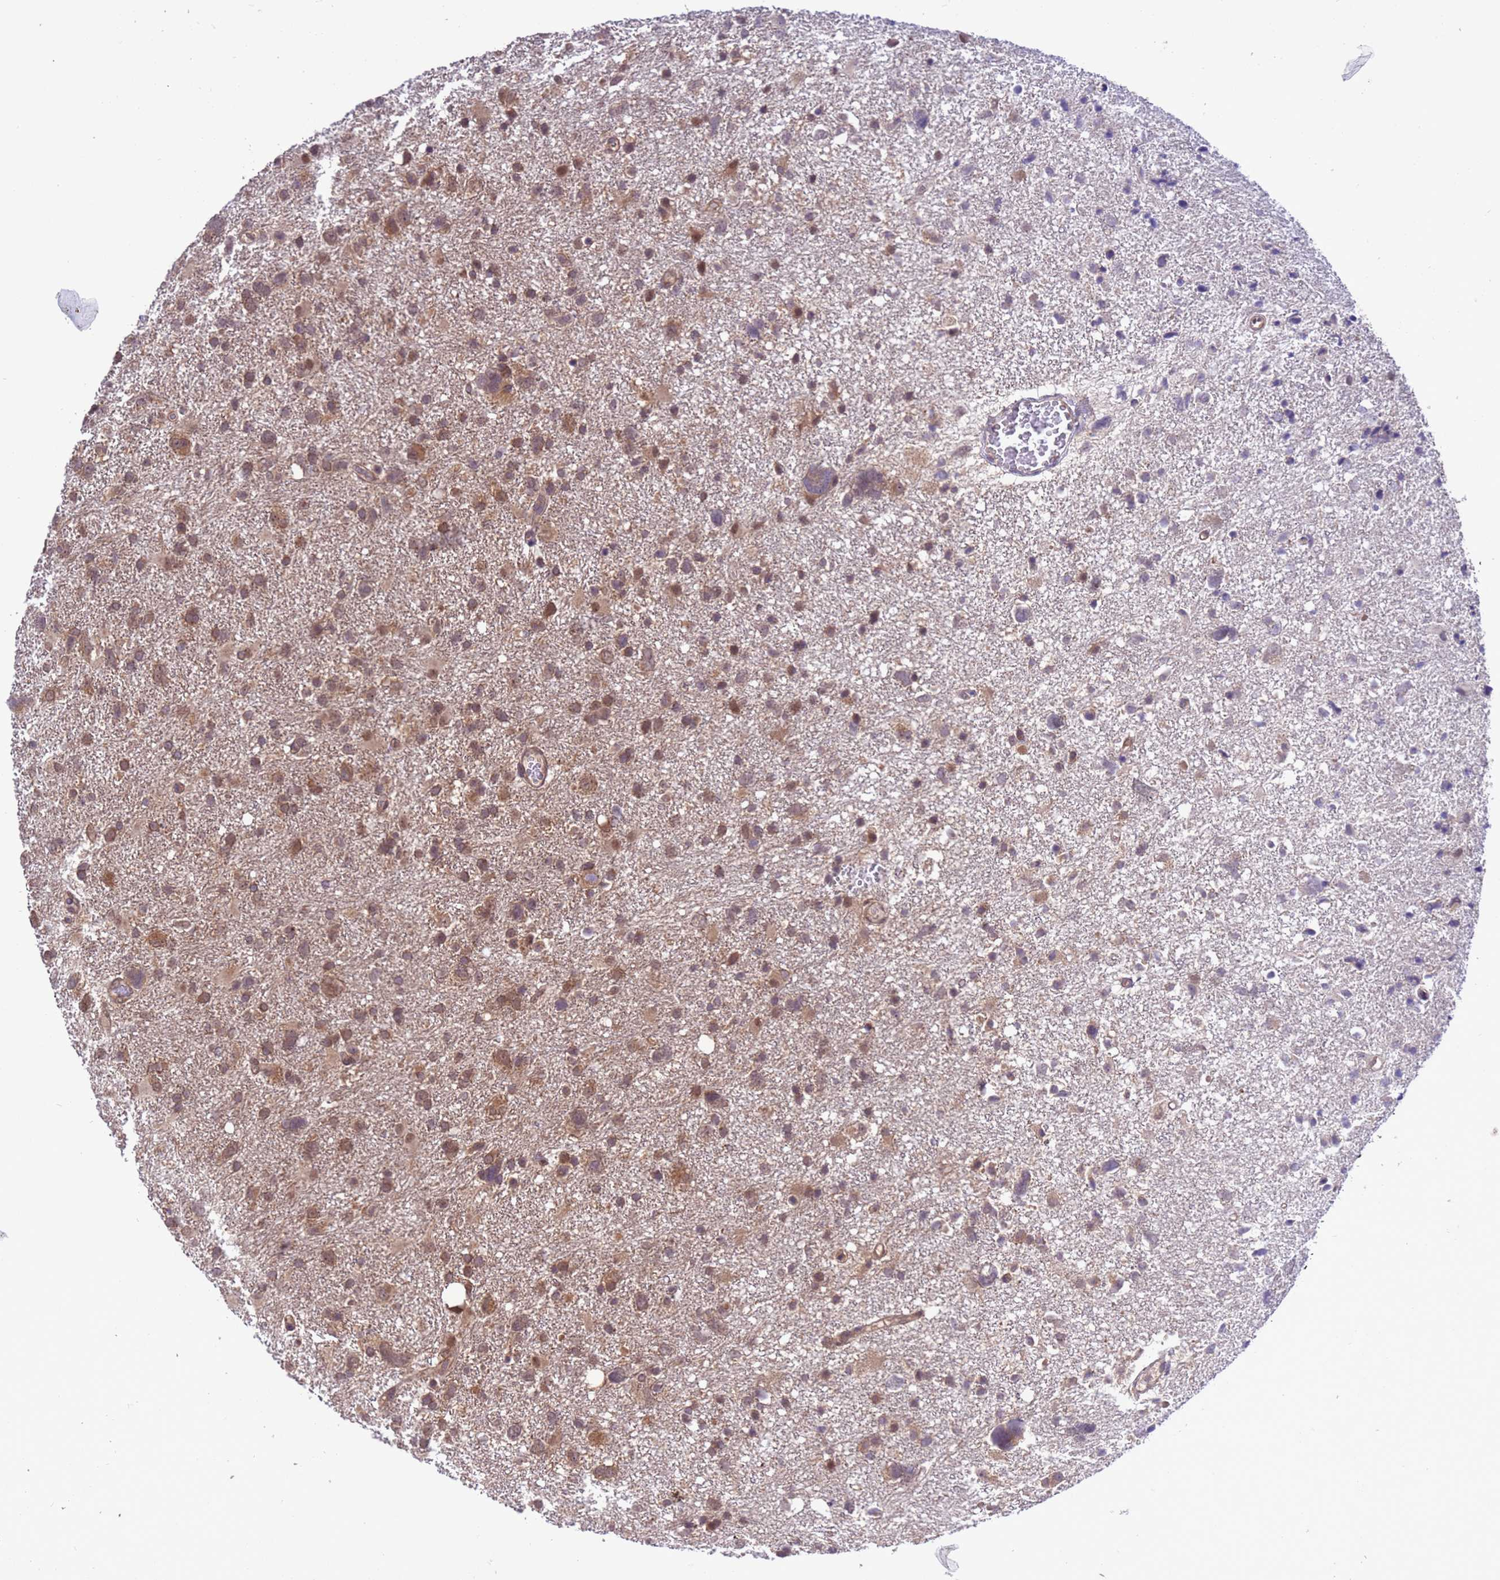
{"staining": {"intensity": "moderate", "quantity": "25%-75%", "location": "cytoplasmic/membranous"}, "tissue": "glioma", "cell_type": "Tumor cells", "image_type": "cancer", "snomed": [{"axis": "morphology", "description": "Glioma, malignant, High grade"}, {"axis": "topography", "description": "Brain"}], "caption": "Immunohistochemistry (IHC) (DAB) staining of human malignant high-grade glioma demonstrates moderate cytoplasmic/membranous protein expression in approximately 25%-75% of tumor cells.", "gene": "ZFP69B", "patient": {"sex": "male", "age": 61}}